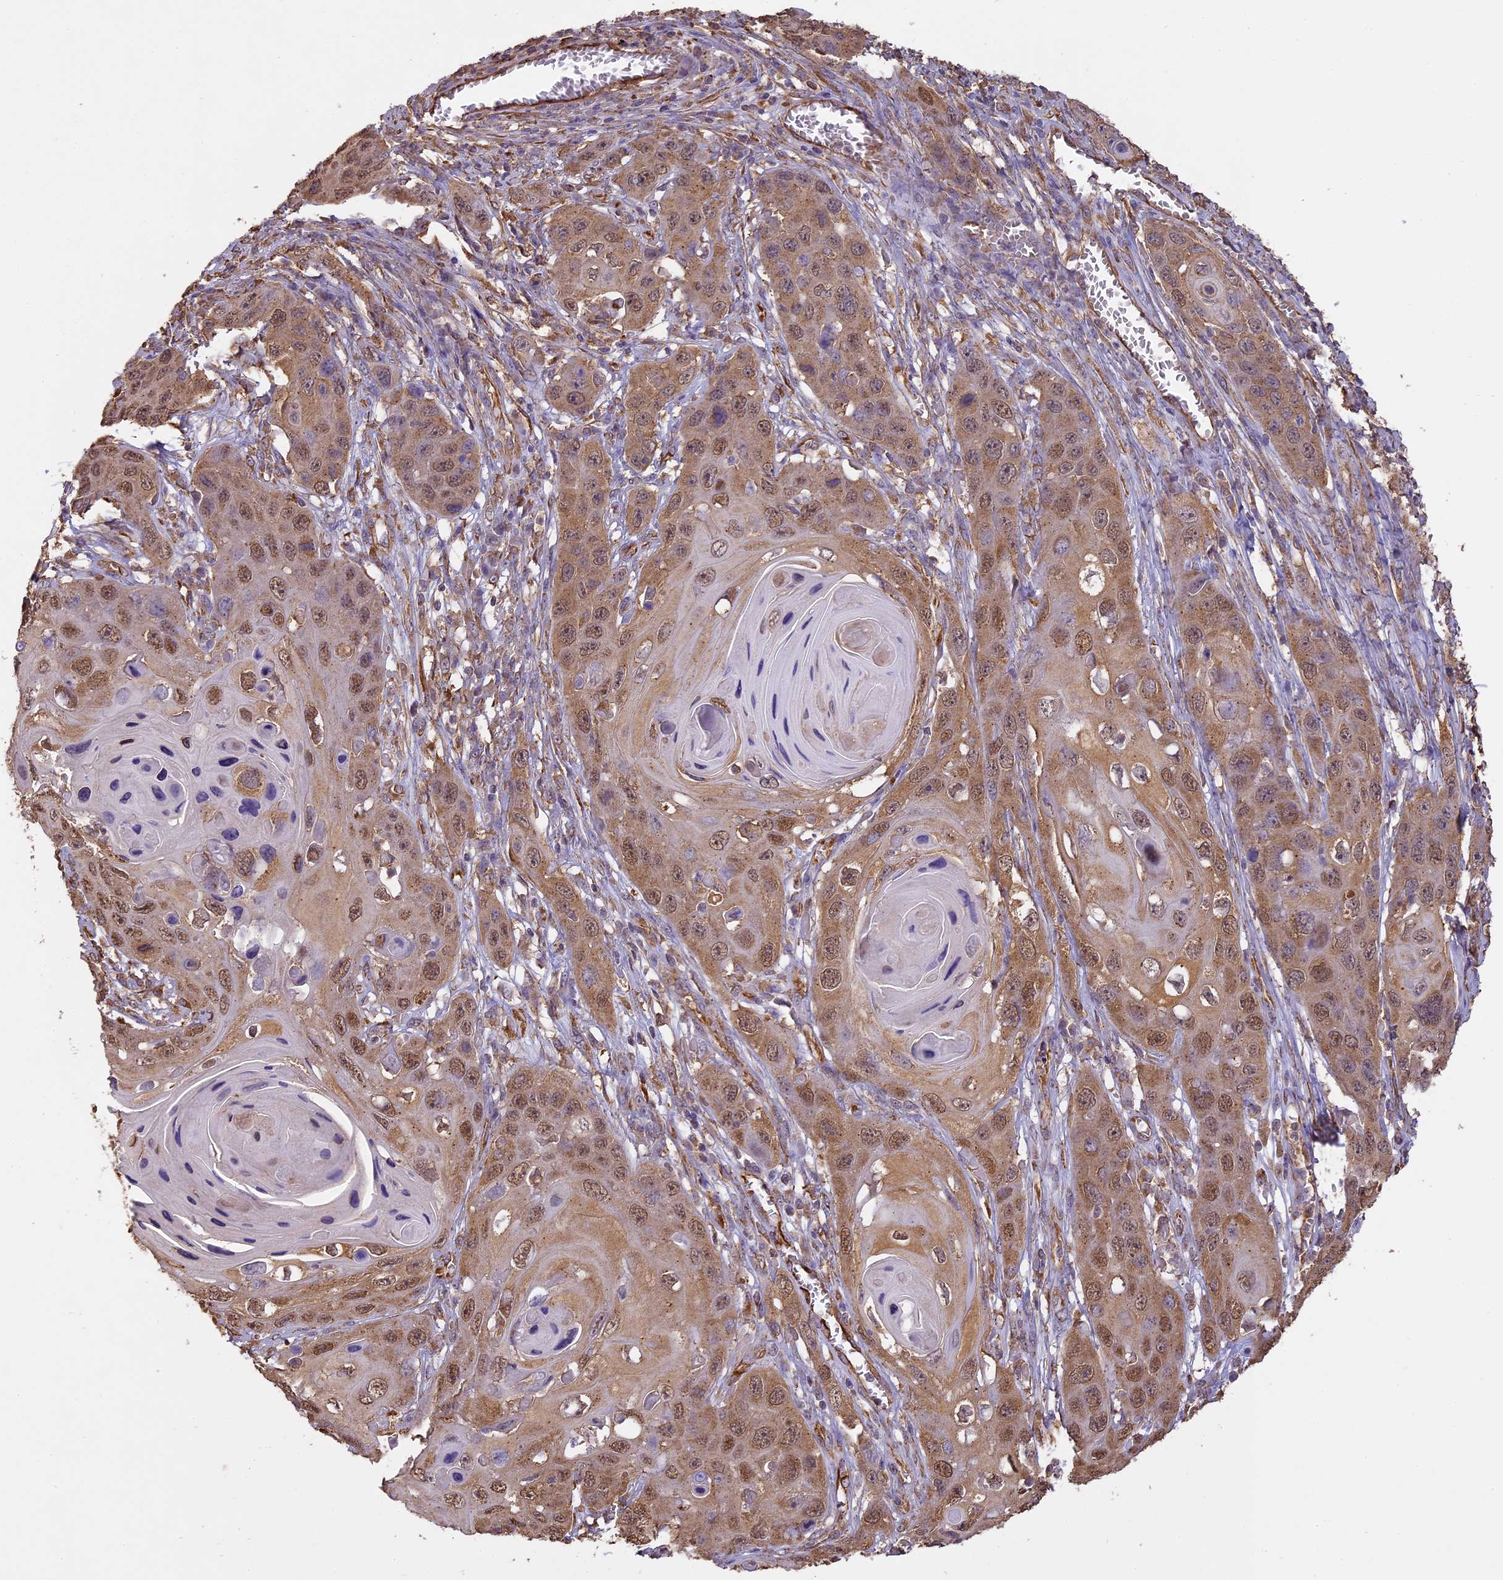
{"staining": {"intensity": "moderate", "quantity": ">75%", "location": "cytoplasmic/membranous,nuclear"}, "tissue": "skin cancer", "cell_type": "Tumor cells", "image_type": "cancer", "snomed": [{"axis": "morphology", "description": "Squamous cell carcinoma, NOS"}, {"axis": "topography", "description": "Skin"}], "caption": "Tumor cells display medium levels of moderate cytoplasmic/membranous and nuclear positivity in approximately >75% of cells in skin cancer (squamous cell carcinoma).", "gene": "ARHGAP19", "patient": {"sex": "male", "age": 55}}